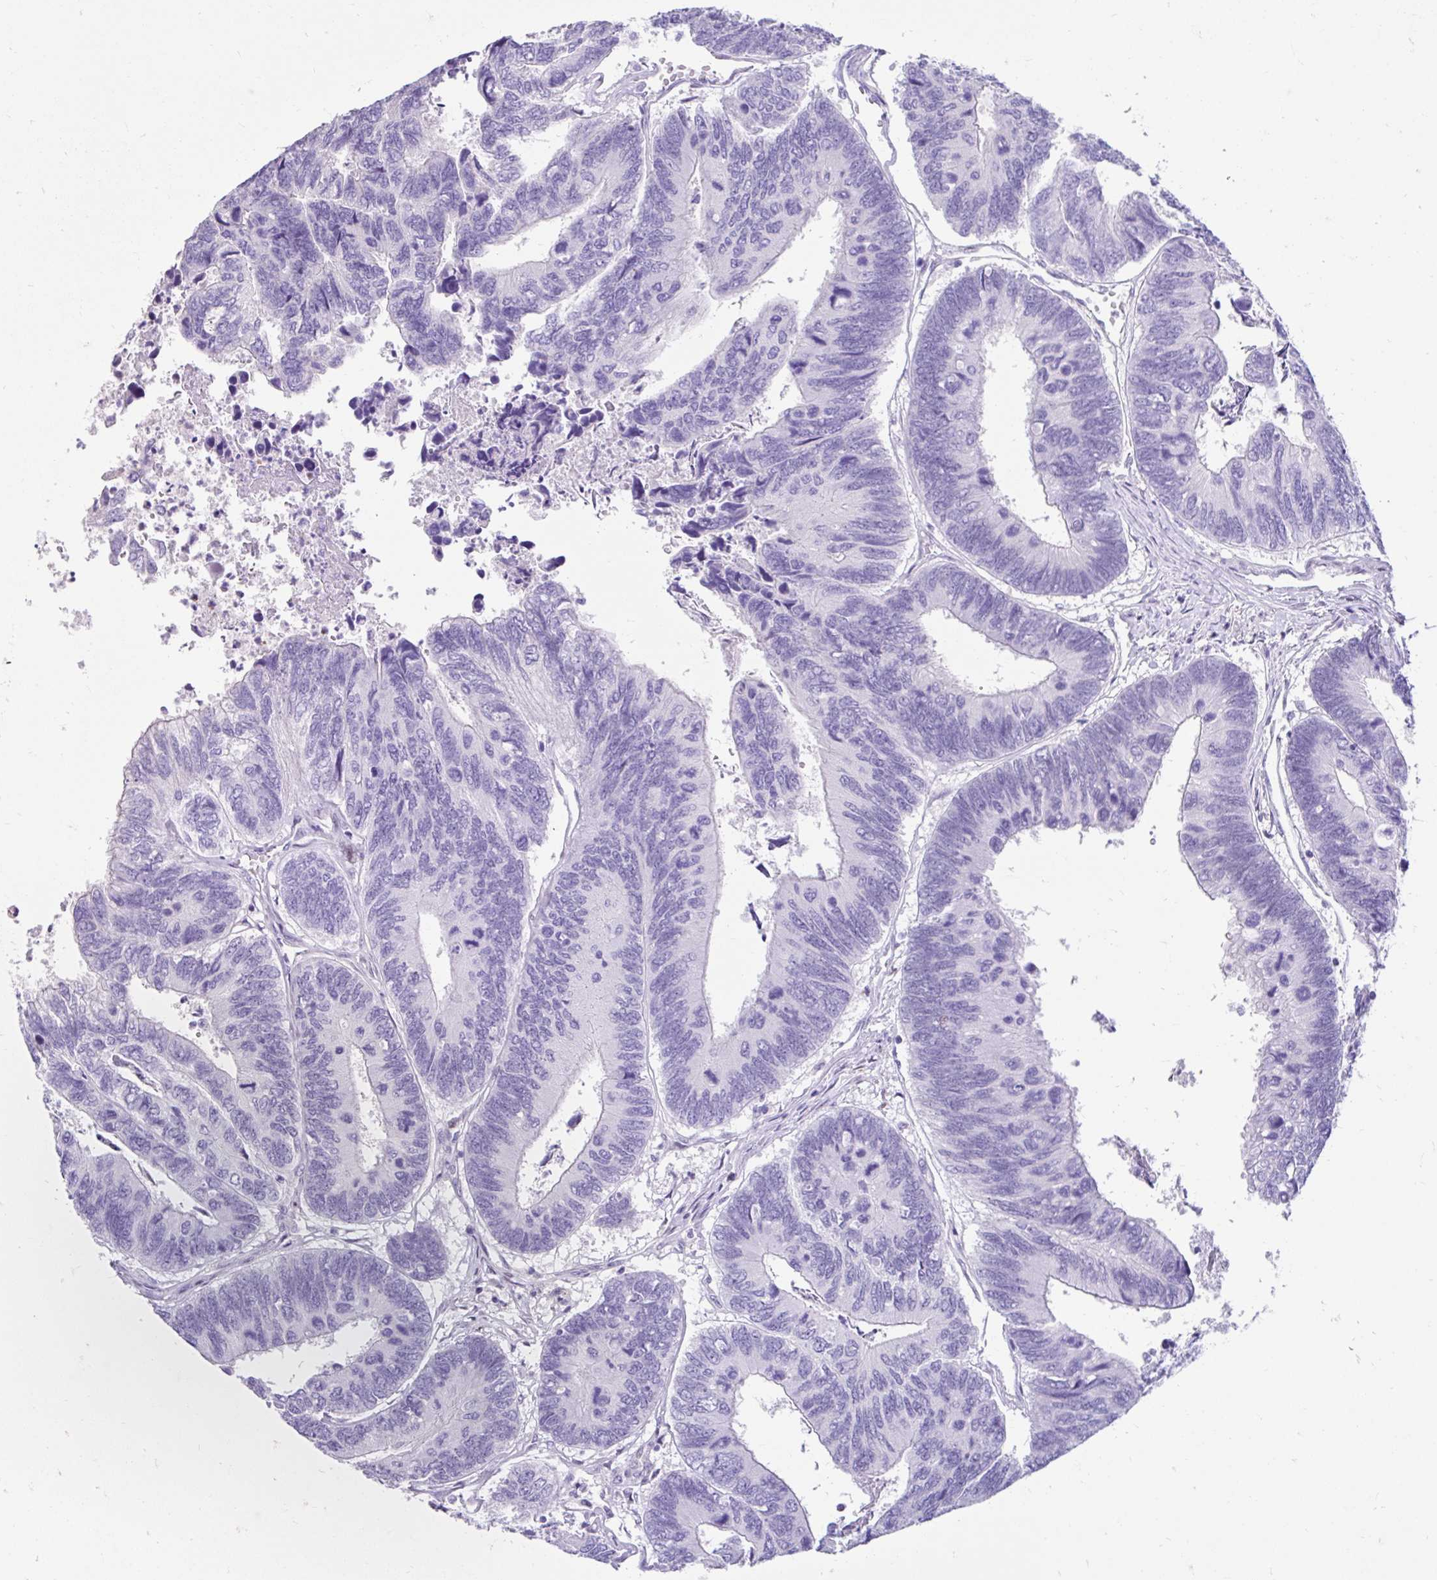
{"staining": {"intensity": "negative", "quantity": "none", "location": "none"}, "tissue": "colorectal cancer", "cell_type": "Tumor cells", "image_type": "cancer", "snomed": [{"axis": "morphology", "description": "Adenocarcinoma, NOS"}, {"axis": "topography", "description": "Colon"}], "caption": "Colorectal cancer (adenocarcinoma) was stained to show a protein in brown. There is no significant expression in tumor cells.", "gene": "NHLH2", "patient": {"sex": "female", "age": 67}}